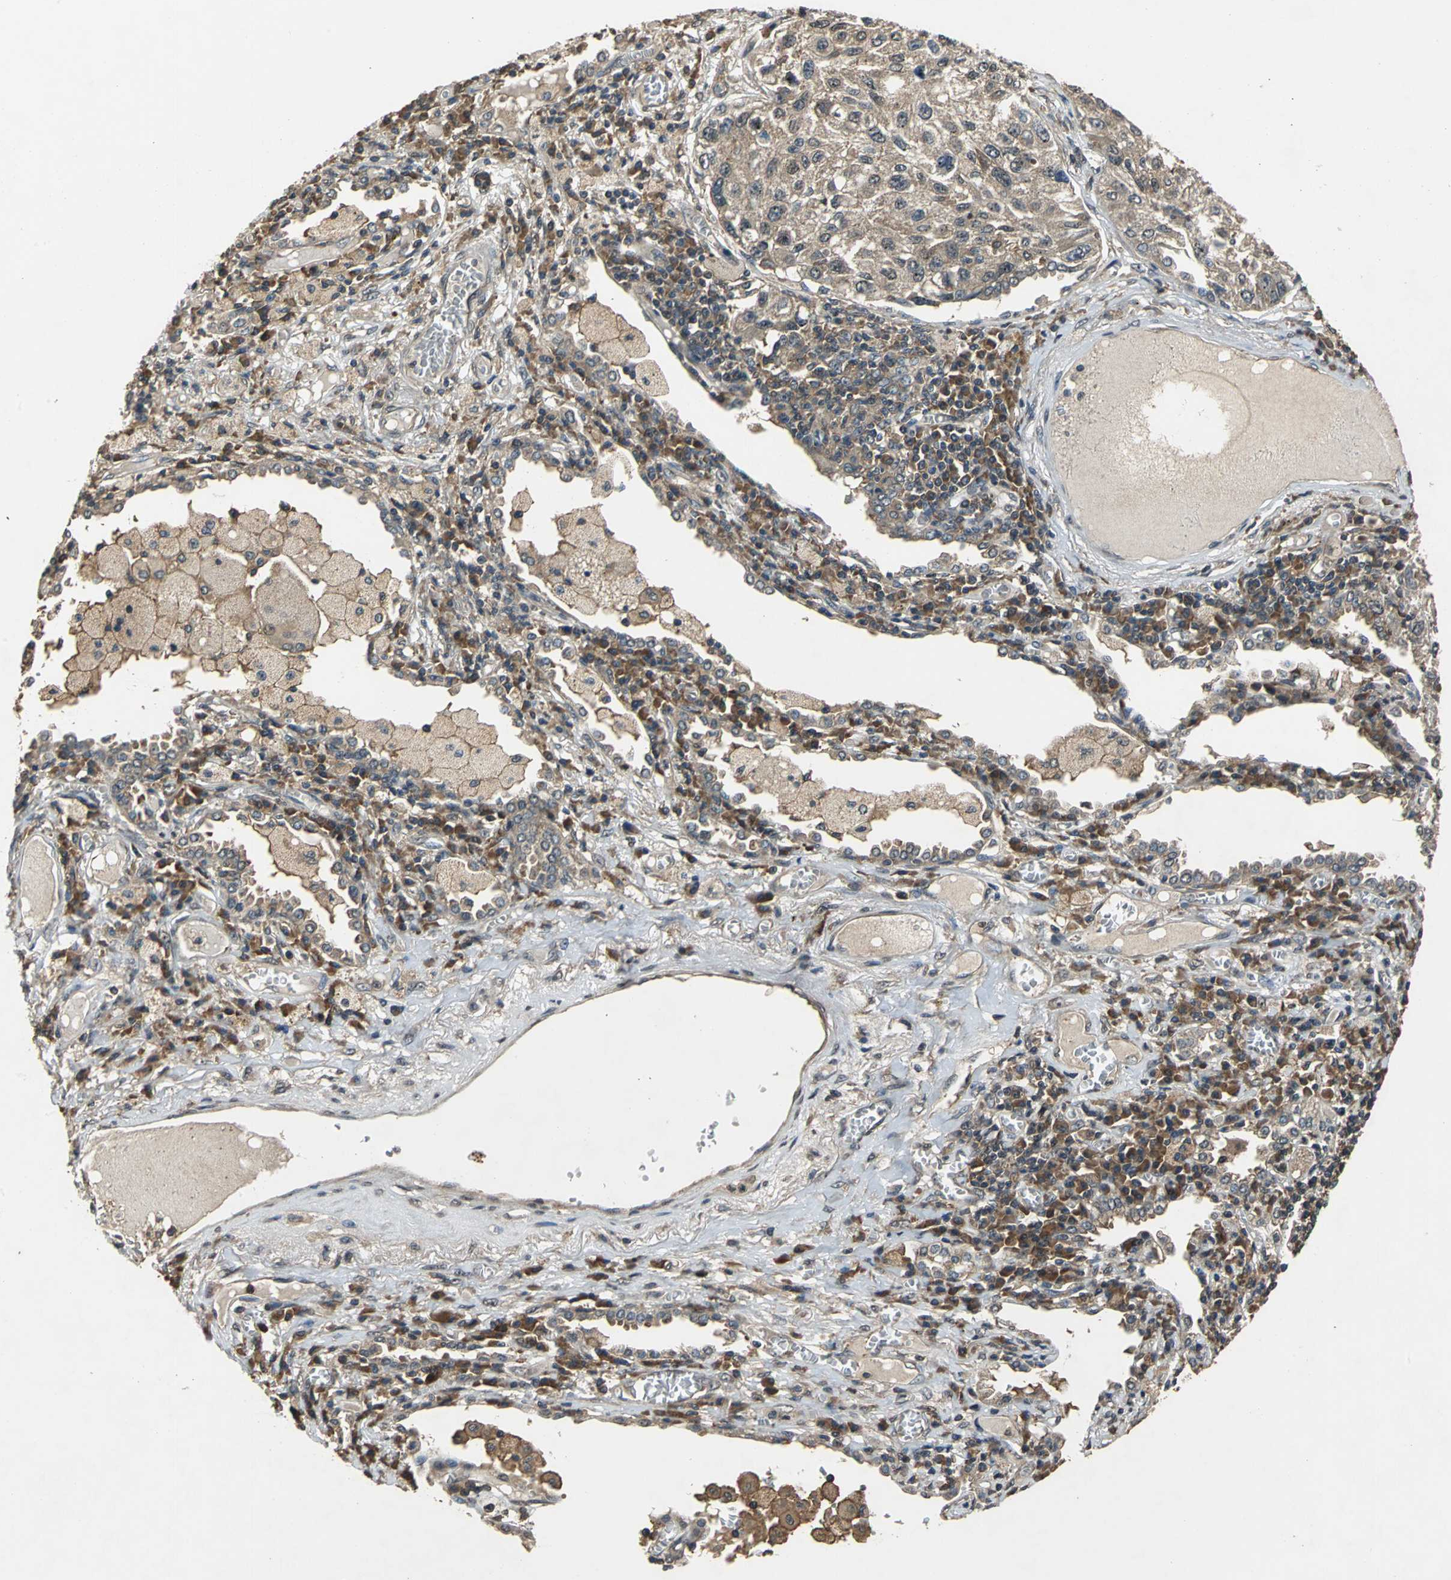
{"staining": {"intensity": "moderate", "quantity": ">75%", "location": "cytoplasmic/membranous"}, "tissue": "lung cancer", "cell_type": "Tumor cells", "image_type": "cancer", "snomed": [{"axis": "morphology", "description": "Squamous cell carcinoma, NOS"}, {"axis": "topography", "description": "Lung"}], "caption": "Tumor cells display medium levels of moderate cytoplasmic/membranous positivity in about >75% of cells in human lung squamous cell carcinoma. The staining is performed using DAB (3,3'-diaminobenzidine) brown chromogen to label protein expression. The nuclei are counter-stained blue using hematoxylin.", "gene": "EIF2B2", "patient": {"sex": "male", "age": 71}}